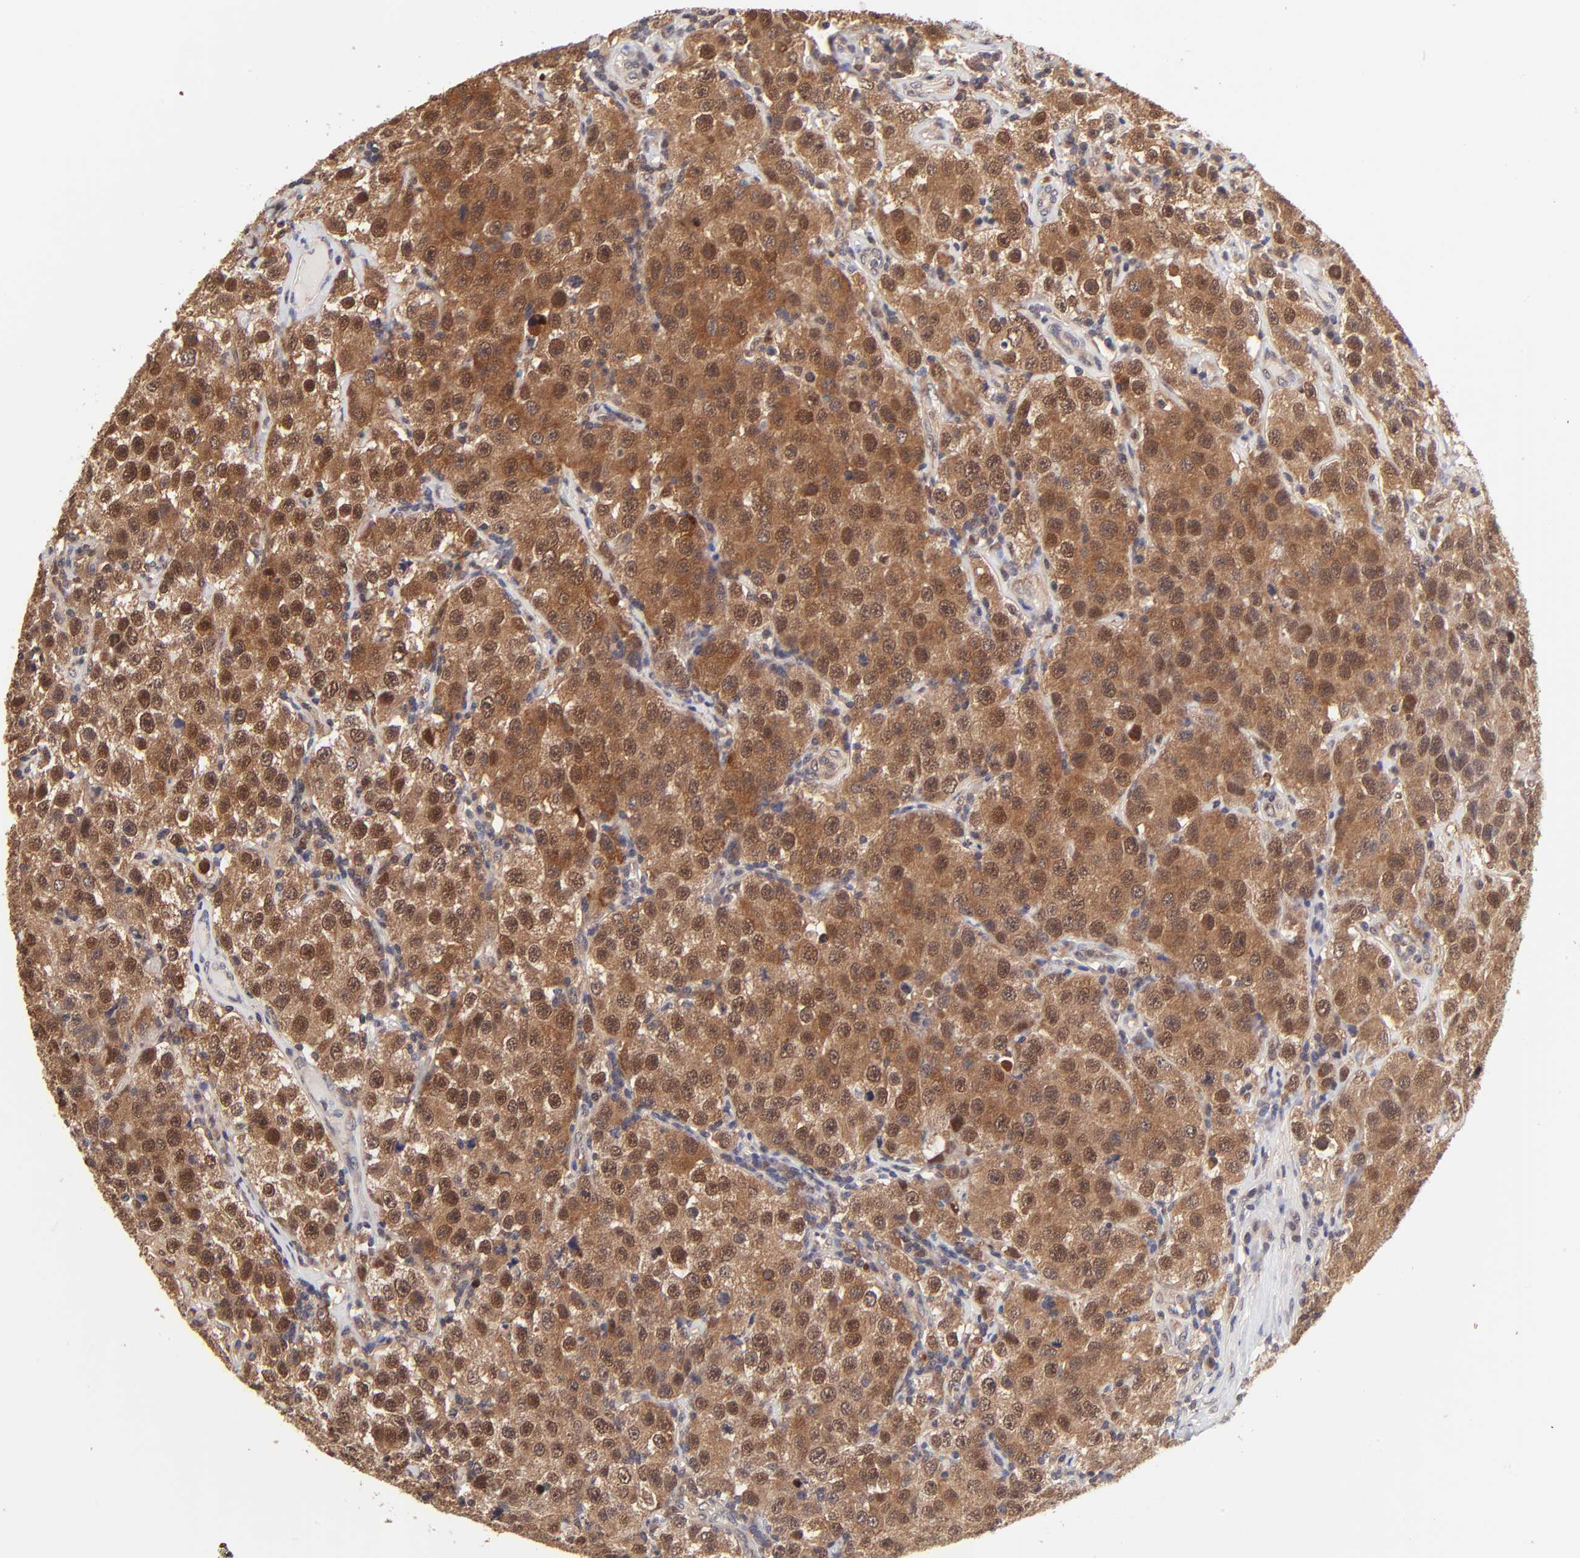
{"staining": {"intensity": "moderate", "quantity": ">75%", "location": "cytoplasmic/membranous"}, "tissue": "testis cancer", "cell_type": "Tumor cells", "image_type": "cancer", "snomed": [{"axis": "morphology", "description": "Seminoma, NOS"}, {"axis": "topography", "description": "Testis"}], "caption": "About >75% of tumor cells in testis seminoma exhibit moderate cytoplasmic/membranous protein staining as visualized by brown immunohistochemical staining.", "gene": "PSMC4", "patient": {"sex": "male", "age": 52}}